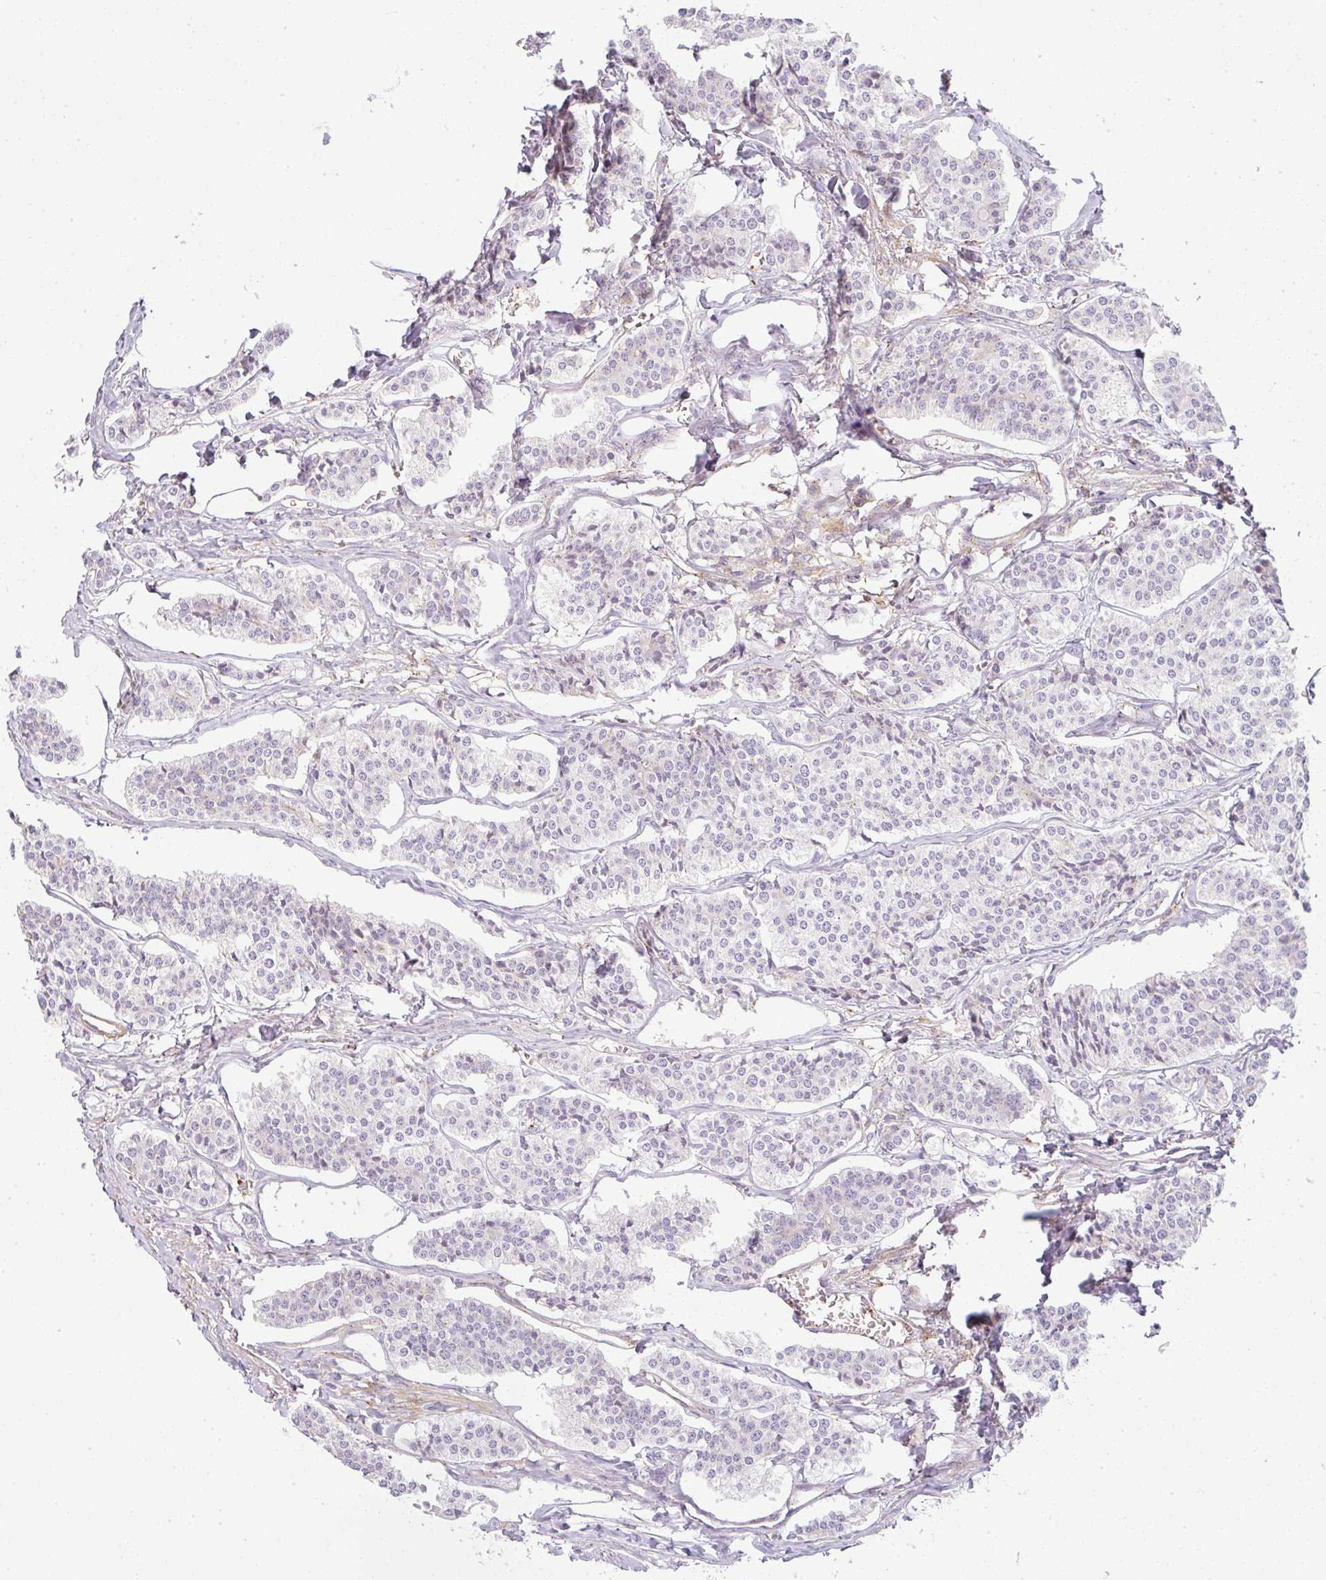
{"staining": {"intensity": "negative", "quantity": "none", "location": "none"}, "tissue": "carcinoid", "cell_type": "Tumor cells", "image_type": "cancer", "snomed": [{"axis": "morphology", "description": "Carcinoid, malignant, NOS"}, {"axis": "topography", "description": "Small intestine"}], "caption": "Immunohistochemistry image of neoplastic tissue: human carcinoid (malignant) stained with DAB (3,3'-diaminobenzidine) exhibits no significant protein expression in tumor cells.", "gene": "SULF1", "patient": {"sex": "male", "age": 63}}